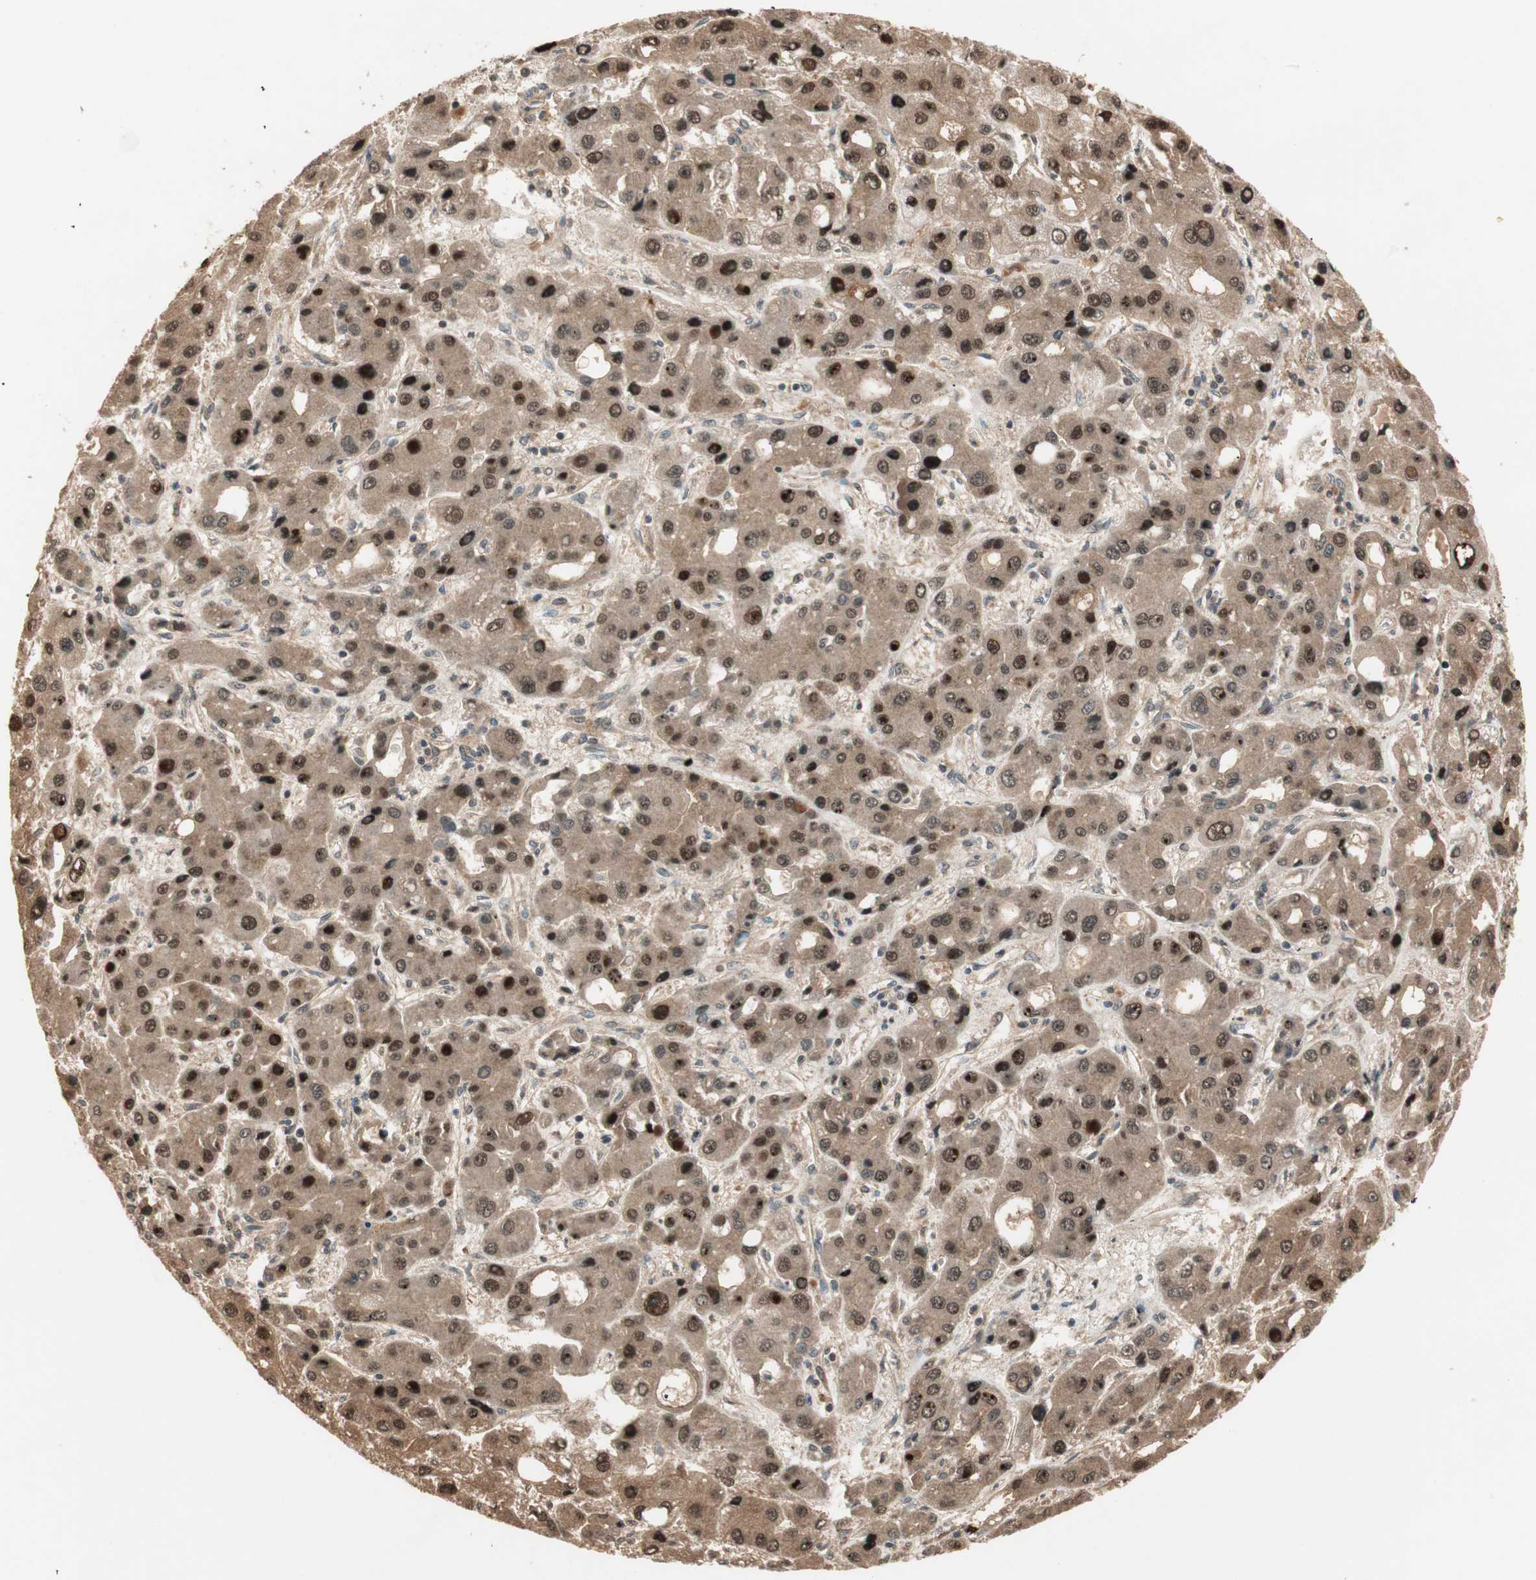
{"staining": {"intensity": "strong", "quantity": ">75%", "location": "cytoplasmic/membranous,nuclear"}, "tissue": "liver cancer", "cell_type": "Tumor cells", "image_type": "cancer", "snomed": [{"axis": "morphology", "description": "Carcinoma, Hepatocellular, NOS"}, {"axis": "topography", "description": "Liver"}], "caption": "IHC (DAB) staining of liver cancer (hepatocellular carcinoma) demonstrates strong cytoplasmic/membranous and nuclear protein positivity in approximately >75% of tumor cells.", "gene": "ZSCAN31", "patient": {"sex": "male", "age": 55}}